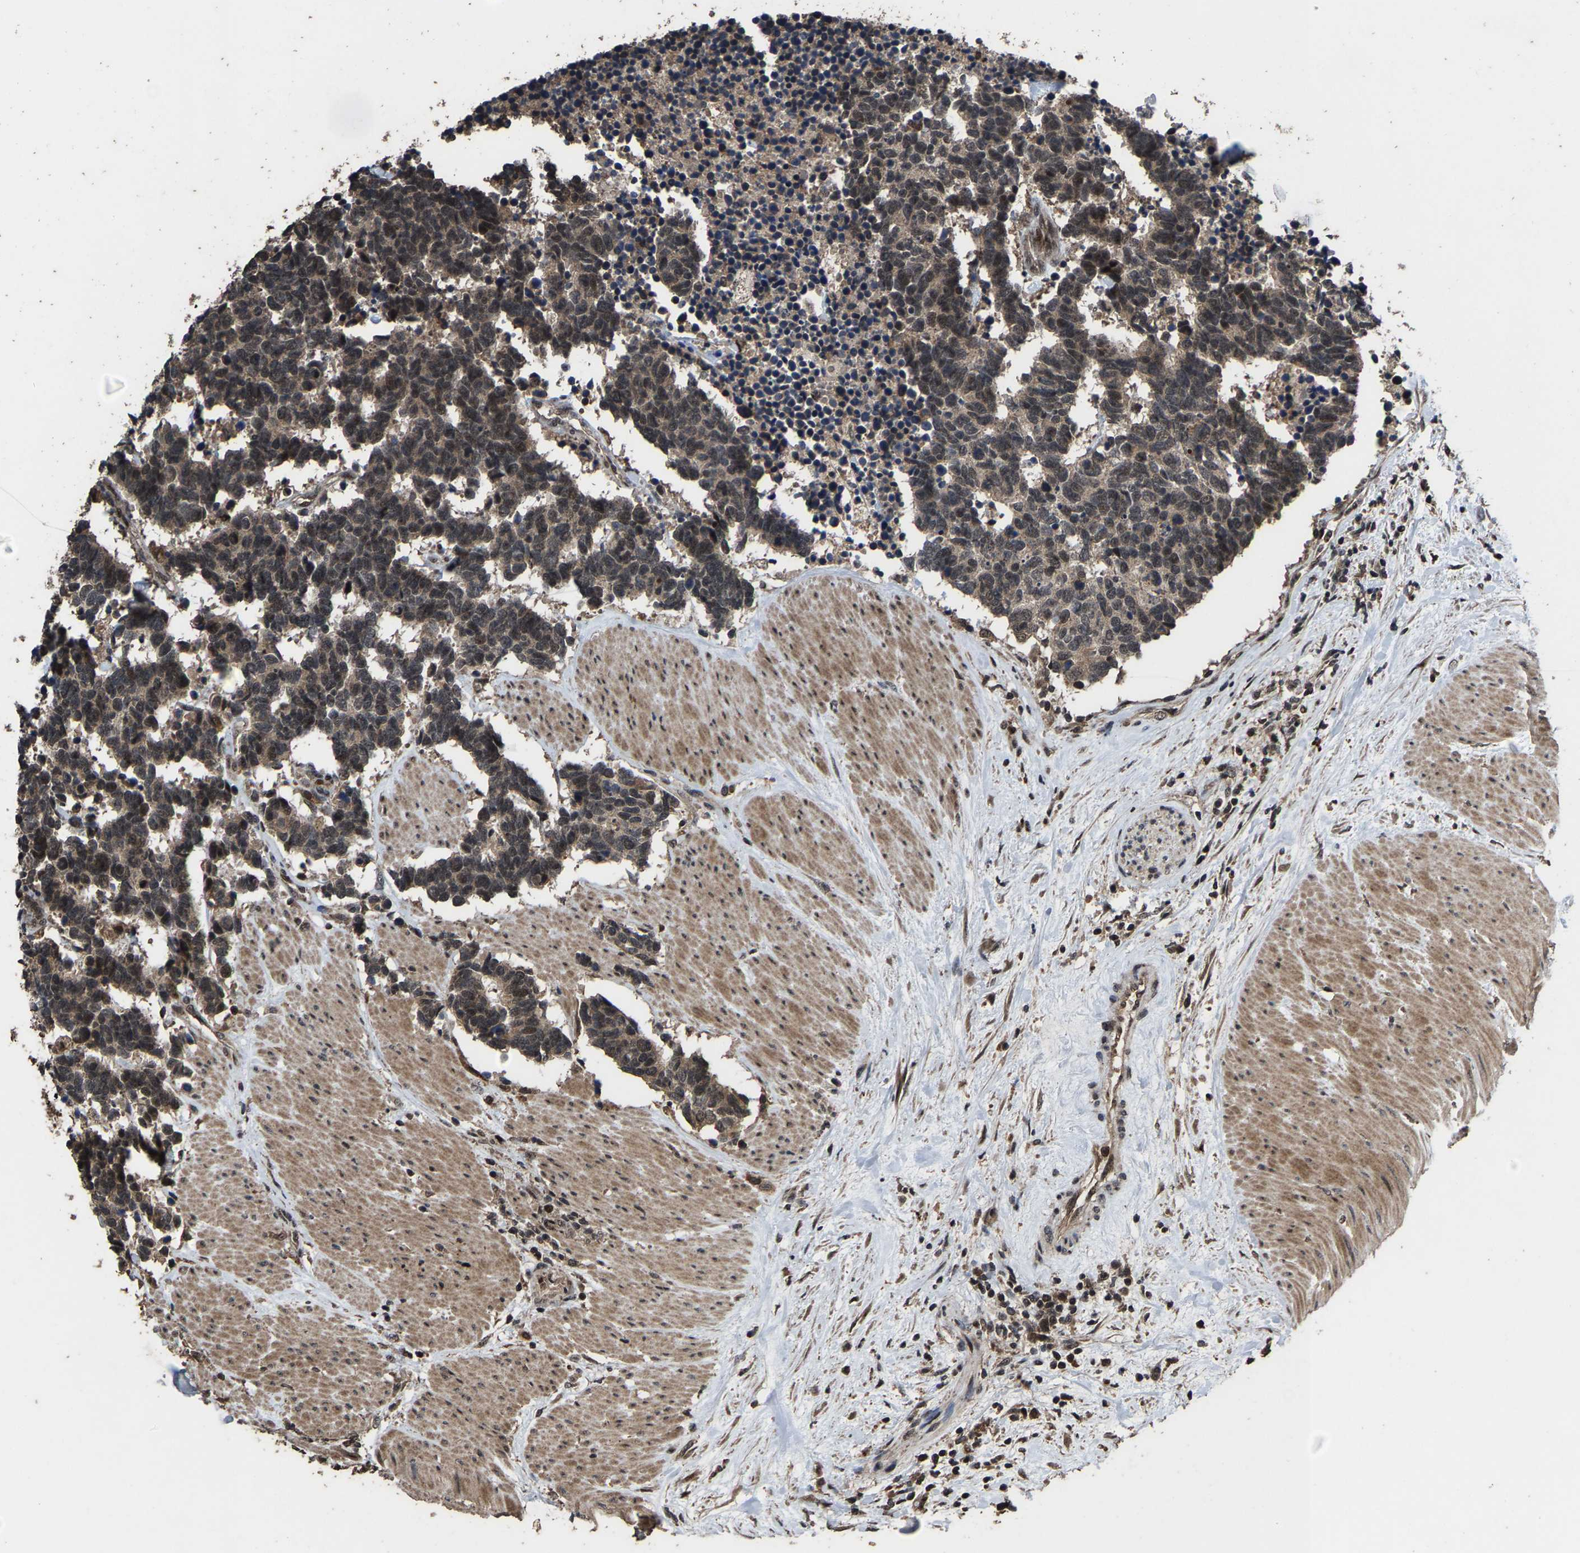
{"staining": {"intensity": "moderate", "quantity": ">75%", "location": "cytoplasmic/membranous,nuclear"}, "tissue": "carcinoid", "cell_type": "Tumor cells", "image_type": "cancer", "snomed": [{"axis": "morphology", "description": "Carcinoma, NOS"}, {"axis": "morphology", "description": "Carcinoid, malignant, NOS"}, {"axis": "topography", "description": "Urinary bladder"}], "caption": "IHC (DAB) staining of carcinoid displays moderate cytoplasmic/membranous and nuclear protein expression in about >75% of tumor cells. (IHC, brightfield microscopy, high magnification).", "gene": "HAUS6", "patient": {"sex": "male", "age": 57}}